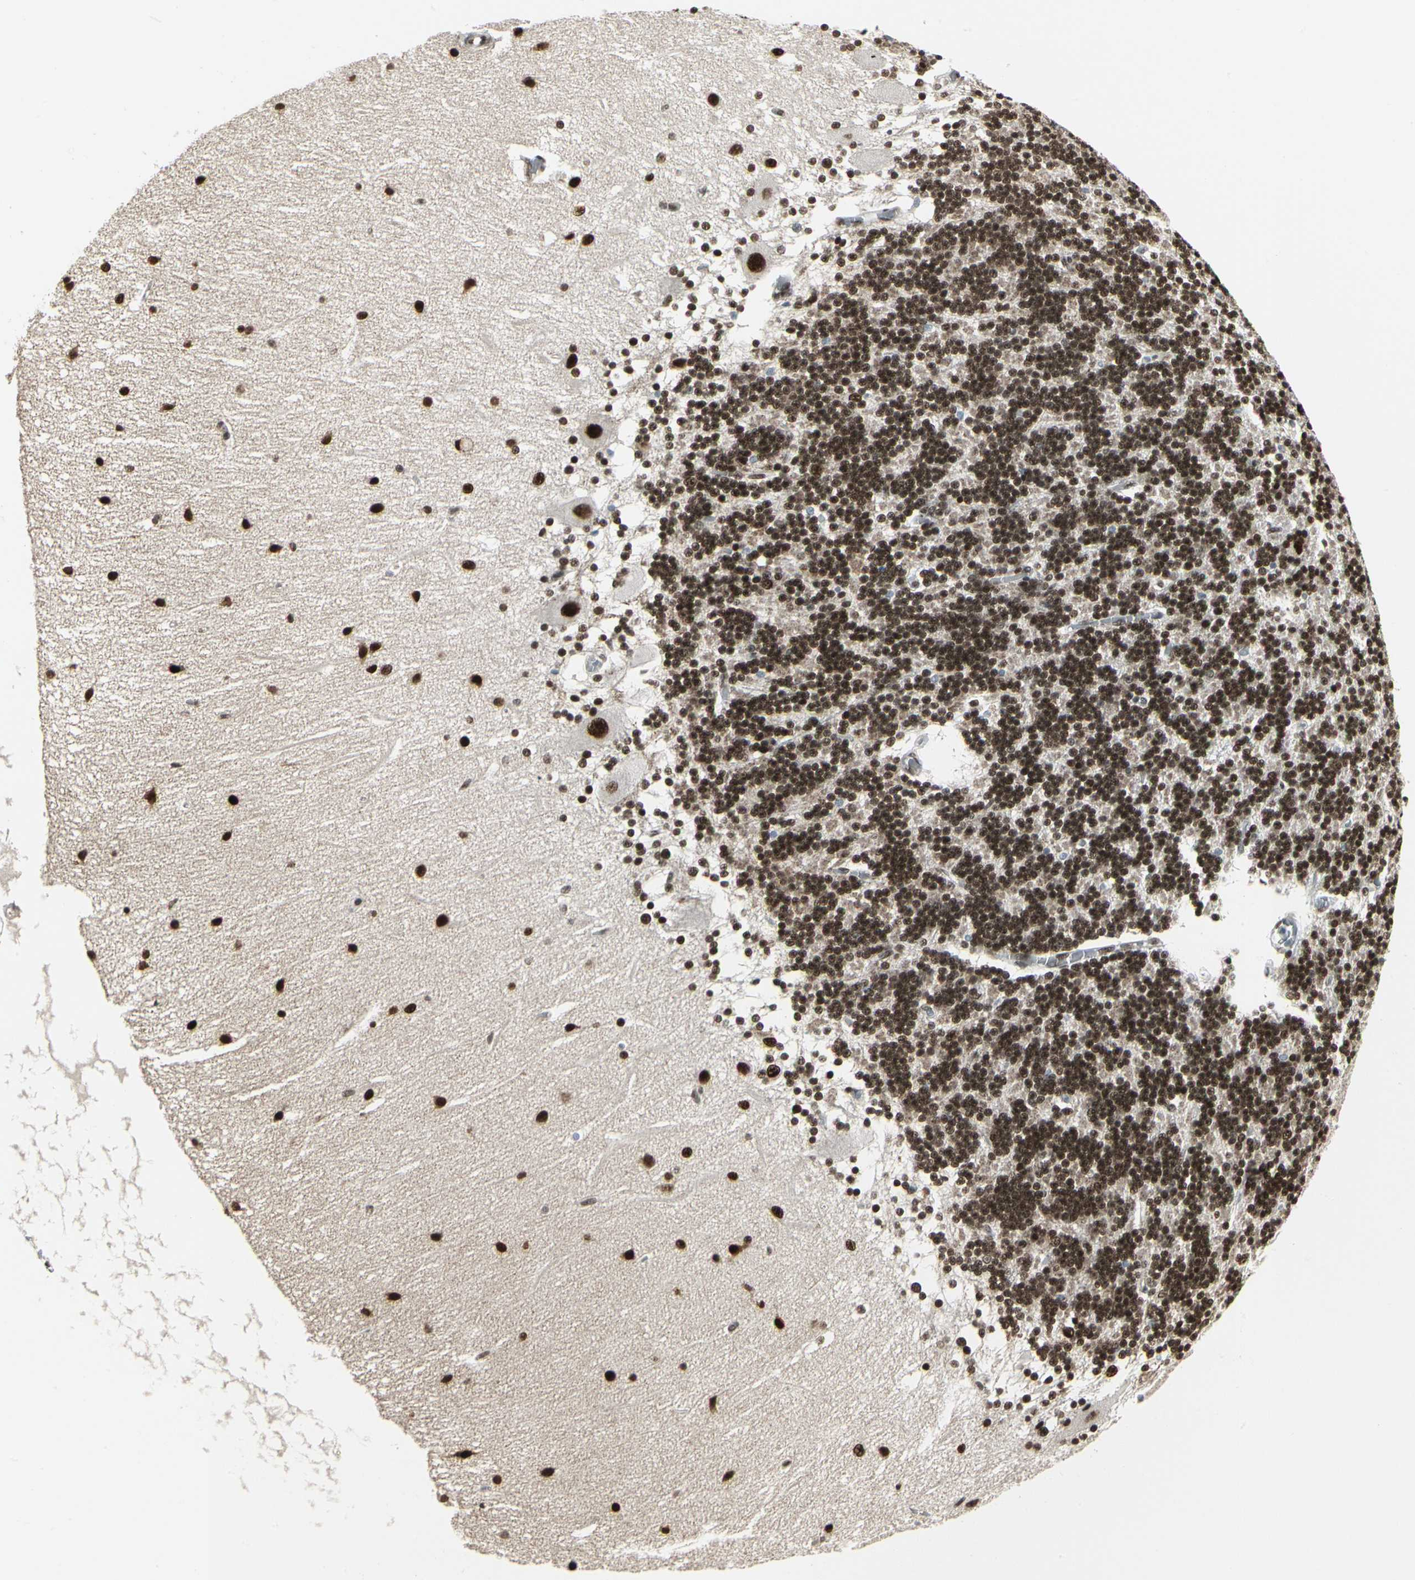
{"staining": {"intensity": "strong", "quantity": ">75%", "location": "nuclear"}, "tissue": "cerebellum", "cell_type": "Cells in granular layer", "image_type": "normal", "snomed": [{"axis": "morphology", "description": "Normal tissue, NOS"}, {"axis": "topography", "description": "Cerebellum"}], "caption": "Cerebellum was stained to show a protein in brown. There is high levels of strong nuclear positivity in about >75% of cells in granular layer. The staining is performed using DAB brown chromogen to label protein expression. The nuclei are counter-stained blue using hematoxylin.", "gene": "HMG20A", "patient": {"sex": "female", "age": 54}}